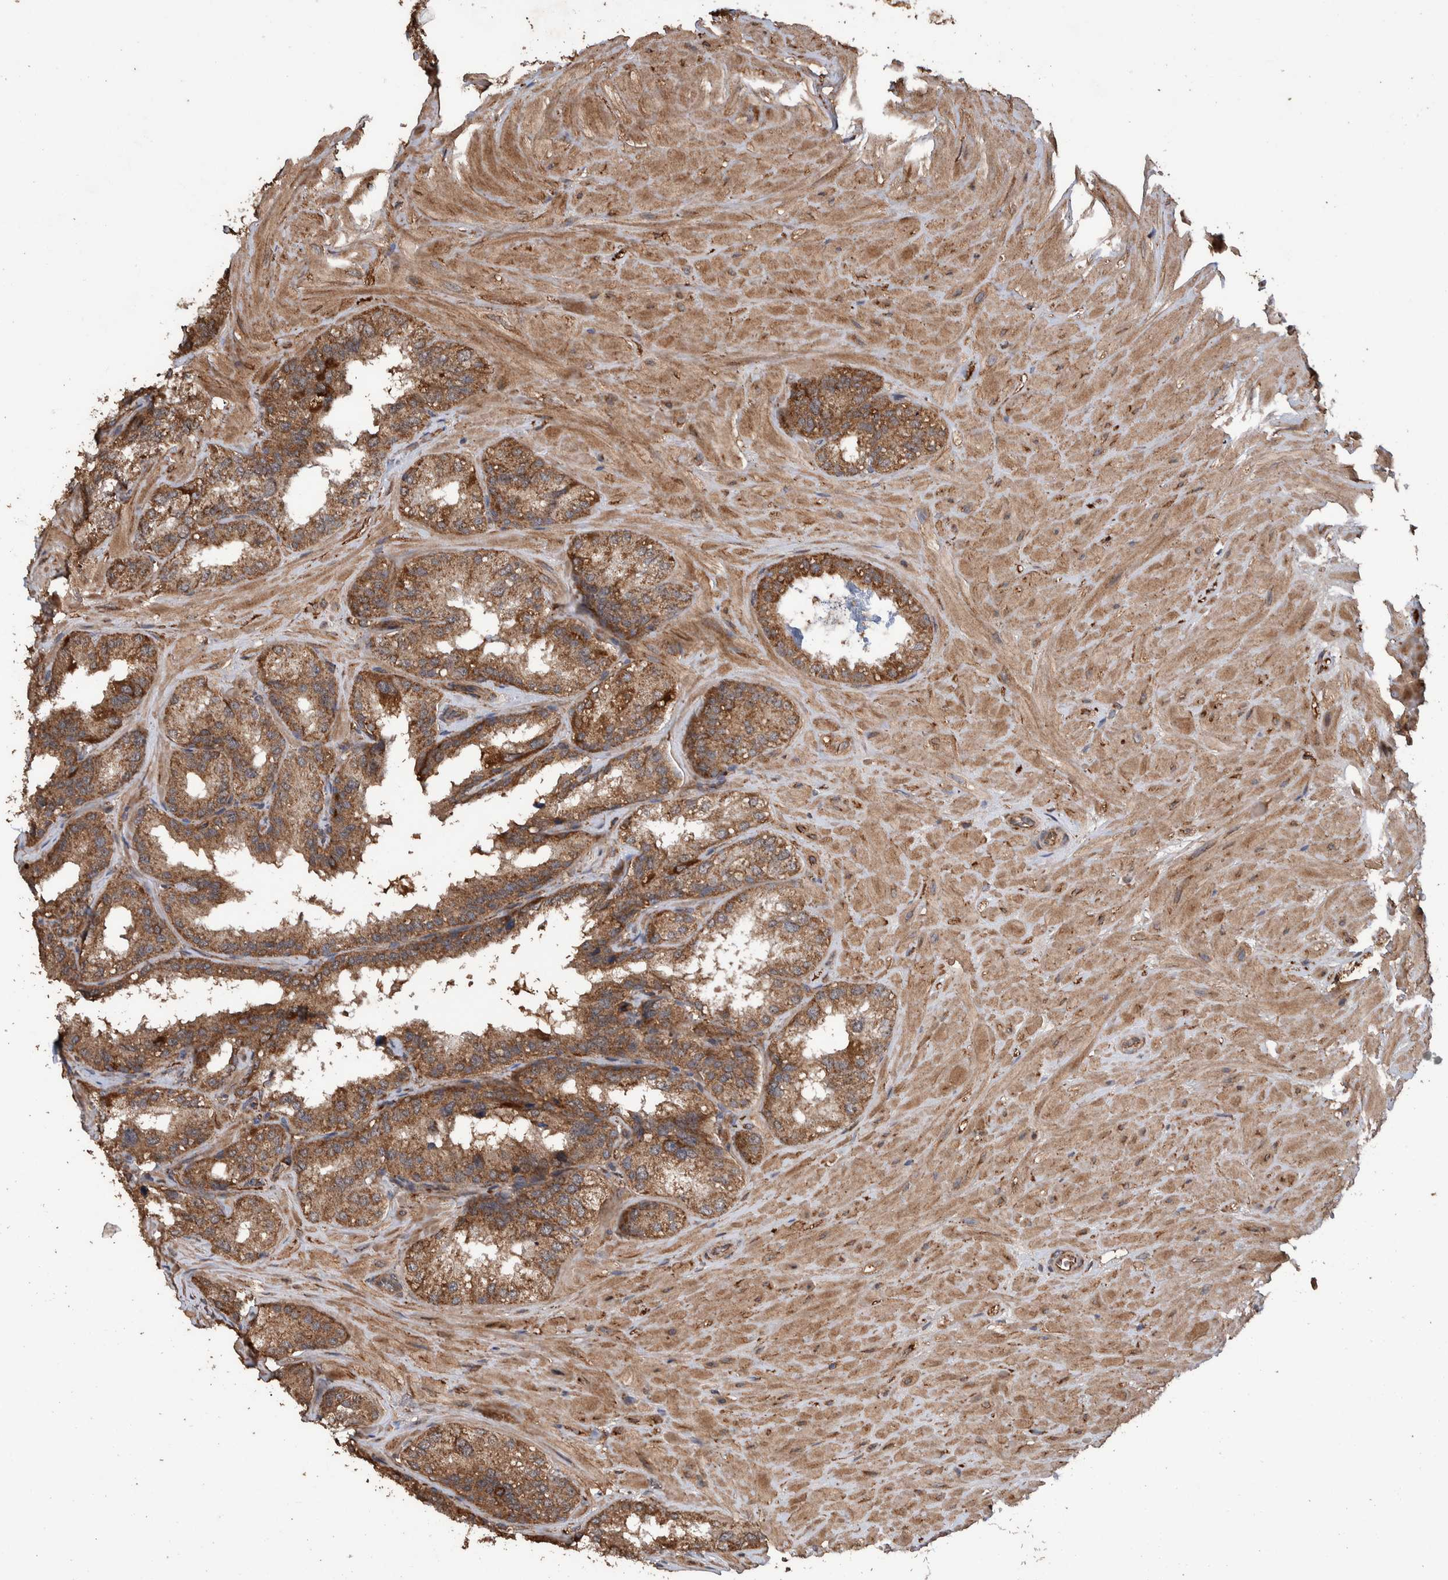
{"staining": {"intensity": "strong", "quantity": ">75%", "location": "cytoplasmic/membranous"}, "tissue": "seminal vesicle", "cell_type": "Glandular cells", "image_type": "normal", "snomed": [{"axis": "morphology", "description": "Normal tissue, NOS"}, {"axis": "topography", "description": "Prostate"}, {"axis": "topography", "description": "Seminal veicle"}], "caption": "A photomicrograph of human seminal vesicle stained for a protein reveals strong cytoplasmic/membranous brown staining in glandular cells. (Stains: DAB in brown, nuclei in blue, Microscopy: brightfield microscopy at high magnification).", "gene": "ENSG00000251537", "patient": {"sex": "male", "age": 51}}